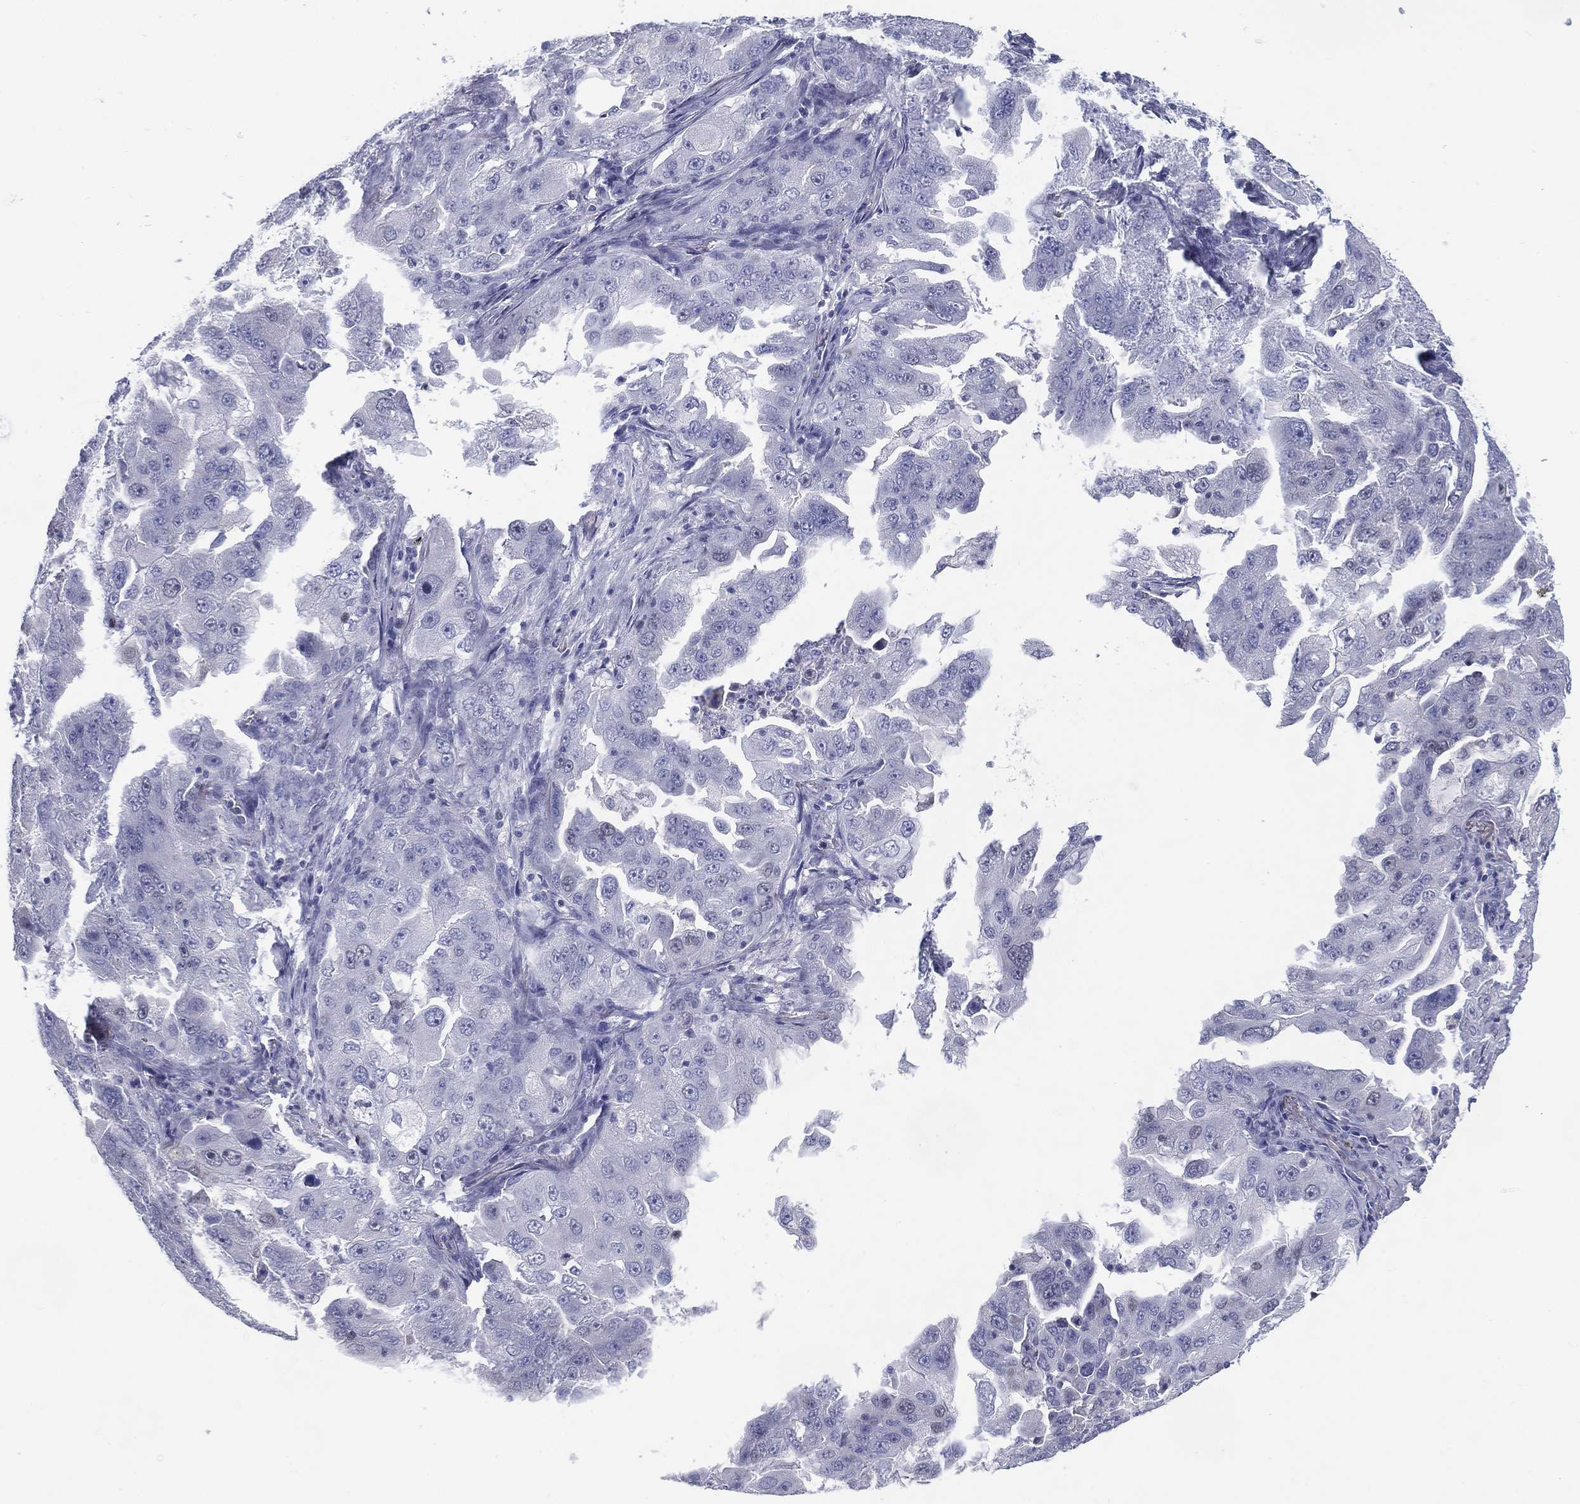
{"staining": {"intensity": "negative", "quantity": "none", "location": "none"}, "tissue": "lung cancer", "cell_type": "Tumor cells", "image_type": "cancer", "snomed": [{"axis": "morphology", "description": "Adenocarcinoma, NOS"}, {"axis": "topography", "description": "Lung"}], "caption": "A photomicrograph of adenocarcinoma (lung) stained for a protein demonstrates no brown staining in tumor cells. (Brightfield microscopy of DAB IHC at high magnification).", "gene": "KIF2C", "patient": {"sex": "female", "age": 61}}